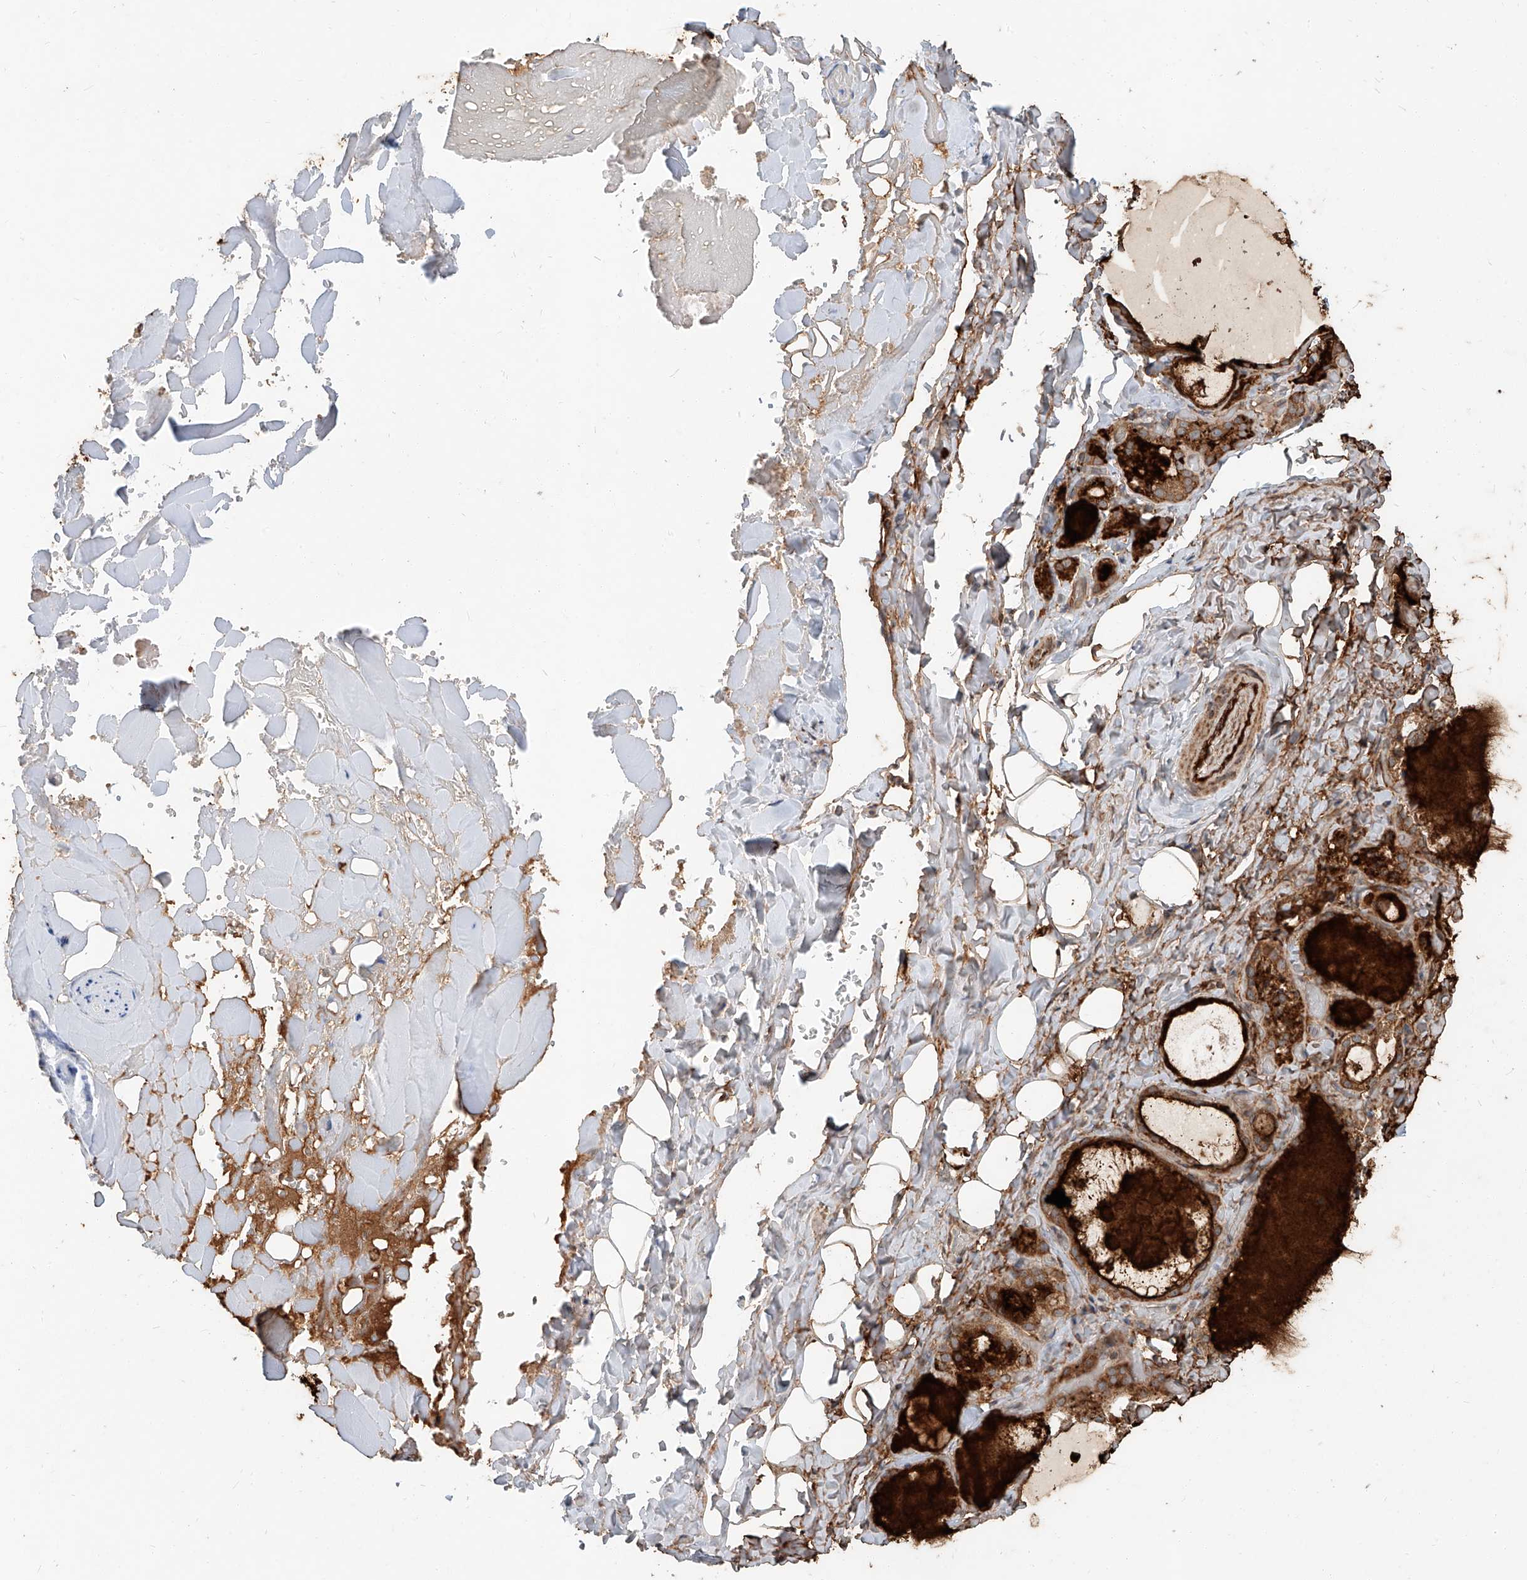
{"staining": {"intensity": "strong", "quantity": ">75%", "location": "cytoplasmic/membranous"}, "tissue": "thyroid gland", "cell_type": "Glandular cells", "image_type": "normal", "snomed": [{"axis": "morphology", "description": "Normal tissue, NOS"}, {"axis": "topography", "description": "Thyroid gland"}], "caption": "Strong cytoplasmic/membranous positivity is seen in approximately >75% of glandular cells in normal thyroid gland.", "gene": "STX19", "patient": {"sex": "female", "age": 44}}